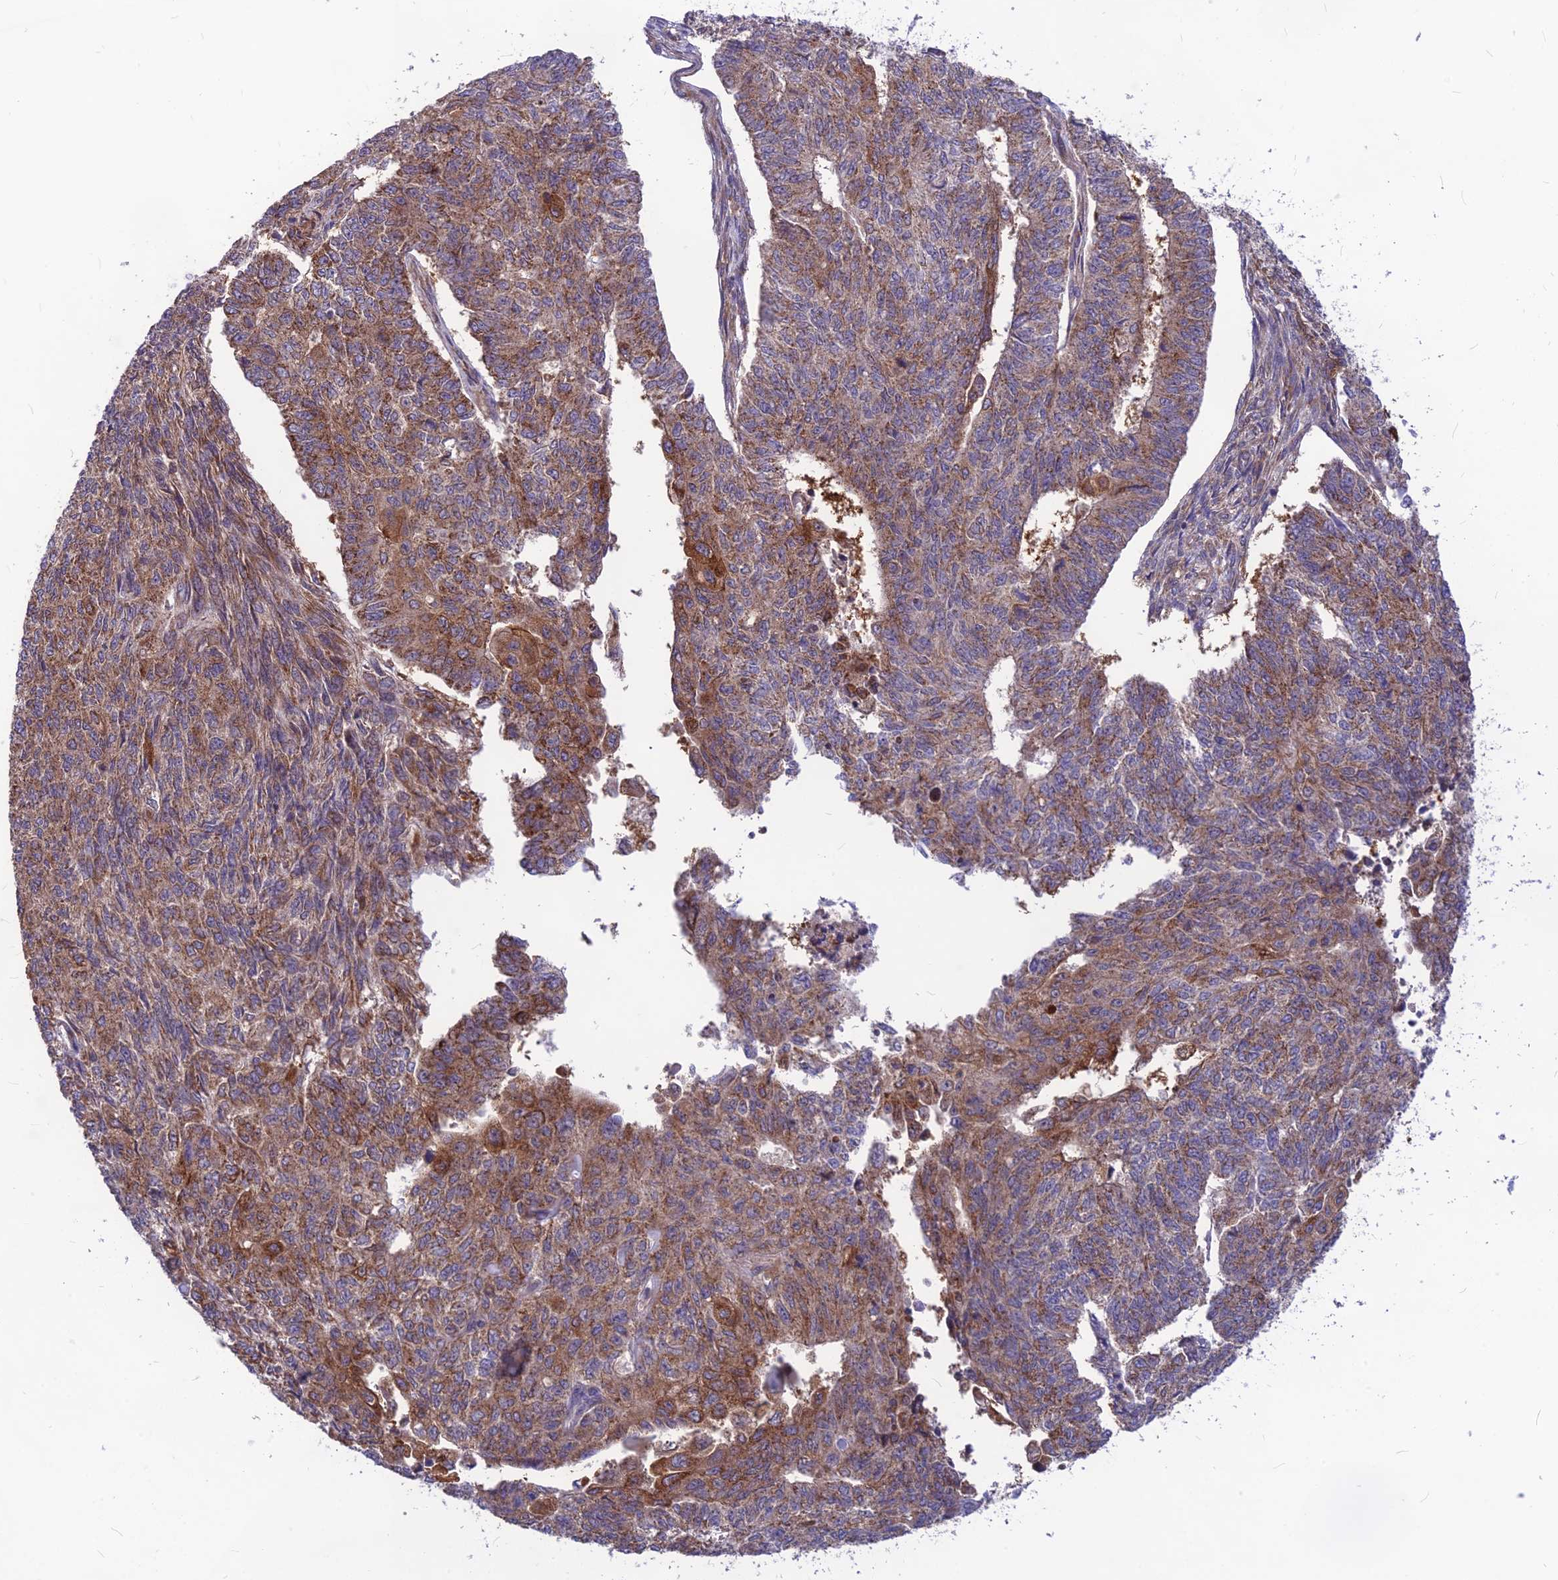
{"staining": {"intensity": "strong", "quantity": "25%-75%", "location": "cytoplasmic/membranous"}, "tissue": "endometrial cancer", "cell_type": "Tumor cells", "image_type": "cancer", "snomed": [{"axis": "morphology", "description": "Adenocarcinoma, NOS"}, {"axis": "topography", "description": "Endometrium"}], "caption": "A high-resolution micrograph shows IHC staining of endometrial adenocarcinoma, which displays strong cytoplasmic/membranous expression in approximately 25%-75% of tumor cells.", "gene": "PTCD2", "patient": {"sex": "female", "age": 32}}